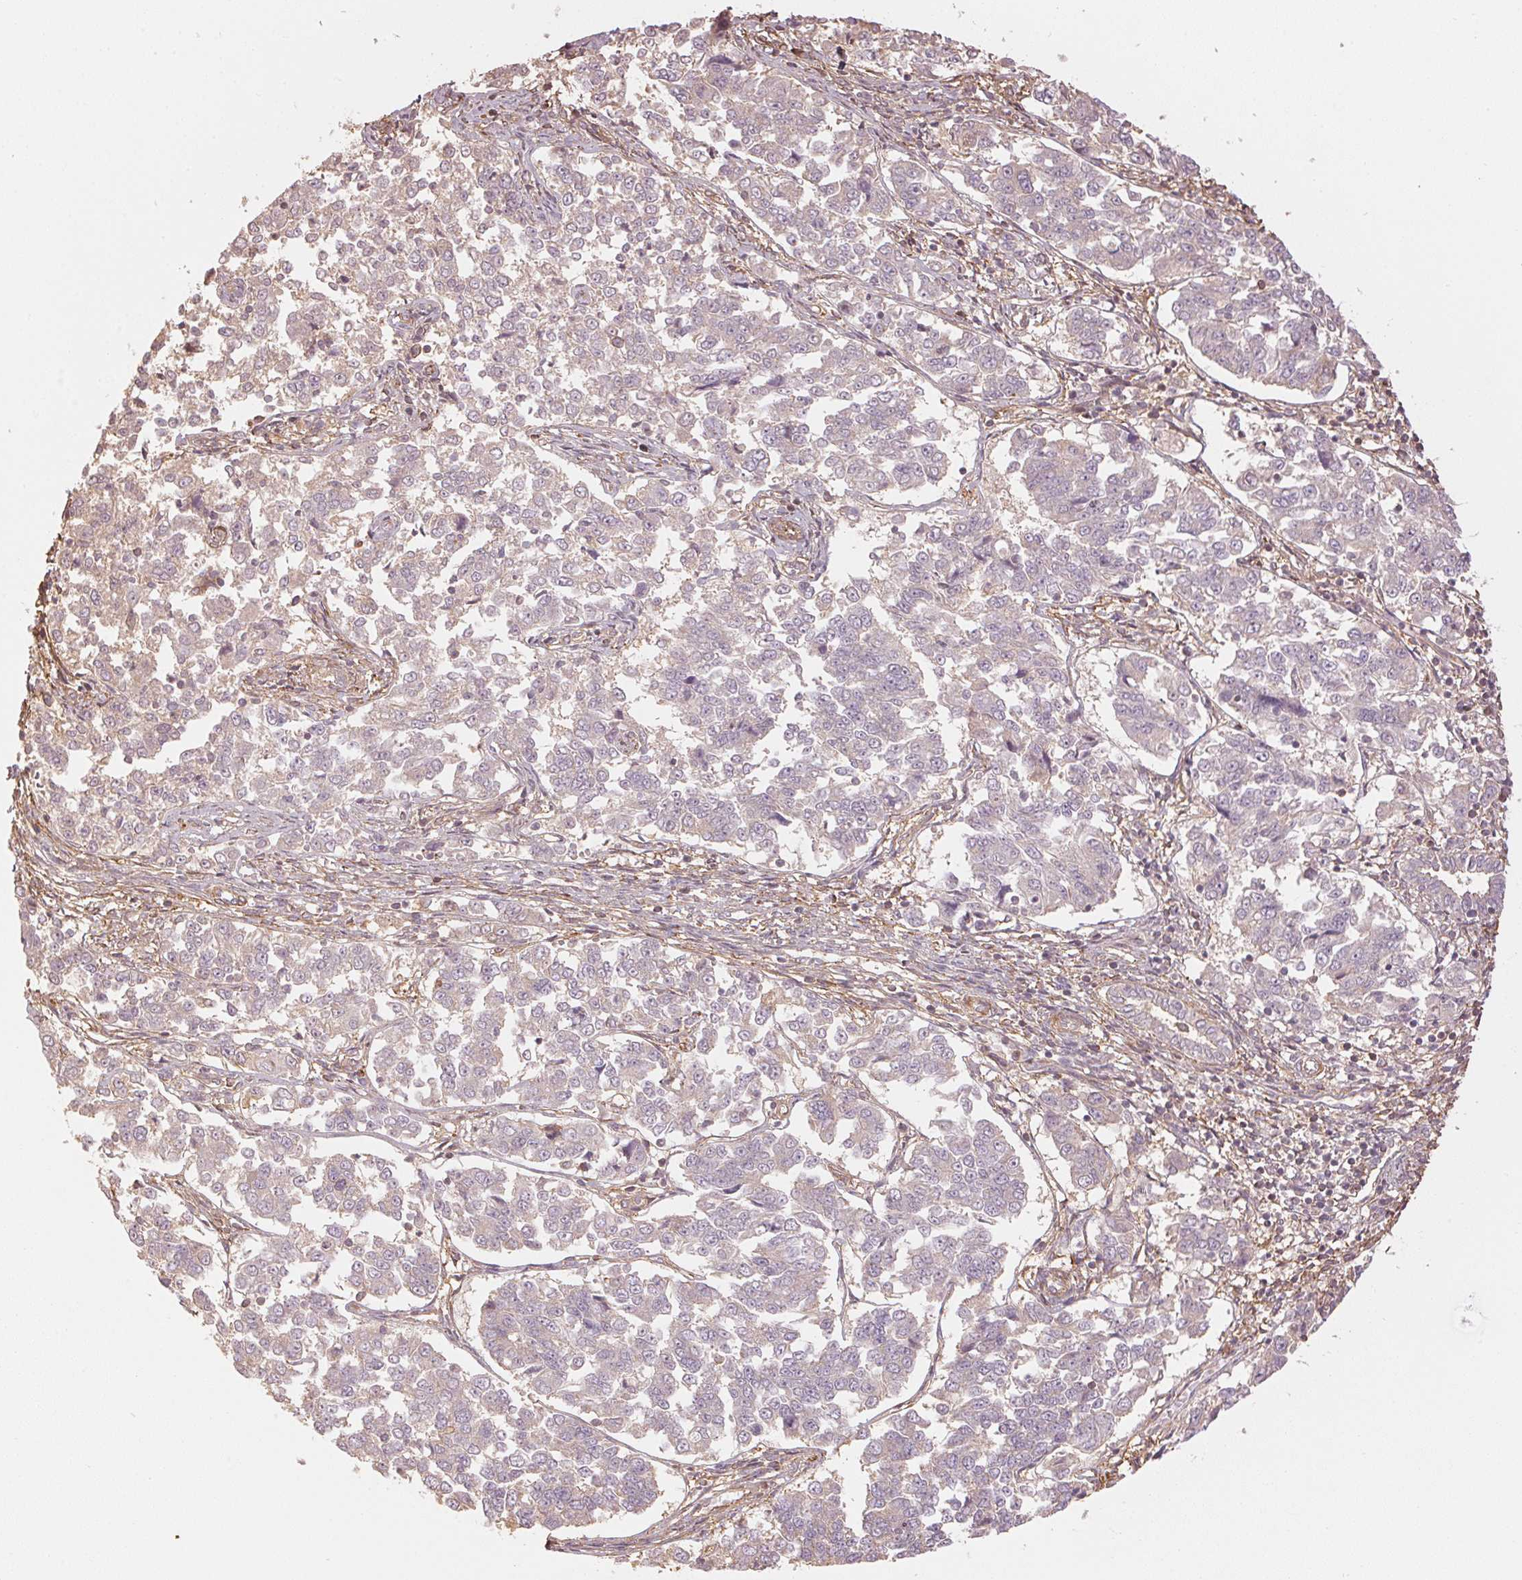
{"staining": {"intensity": "negative", "quantity": "none", "location": "none"}, "tissue": "endometrial cancer", "cell_type": "Tumor cells", "image_type": "cancer", "snomed": [{"axis": "morphology", "description": "Adenocarcinoma, NOS"}, {"axis": "topography", "description": "Endometrium"}], "caption": "DAB (3,3'-diaminobenzidine) immunohistochemical staining of human endometrial cancer (adenocarcinoma) displays no significant expression in tumor cells.", "gene": "QDPR", "patient": {"sex": "female", "age": 43}}